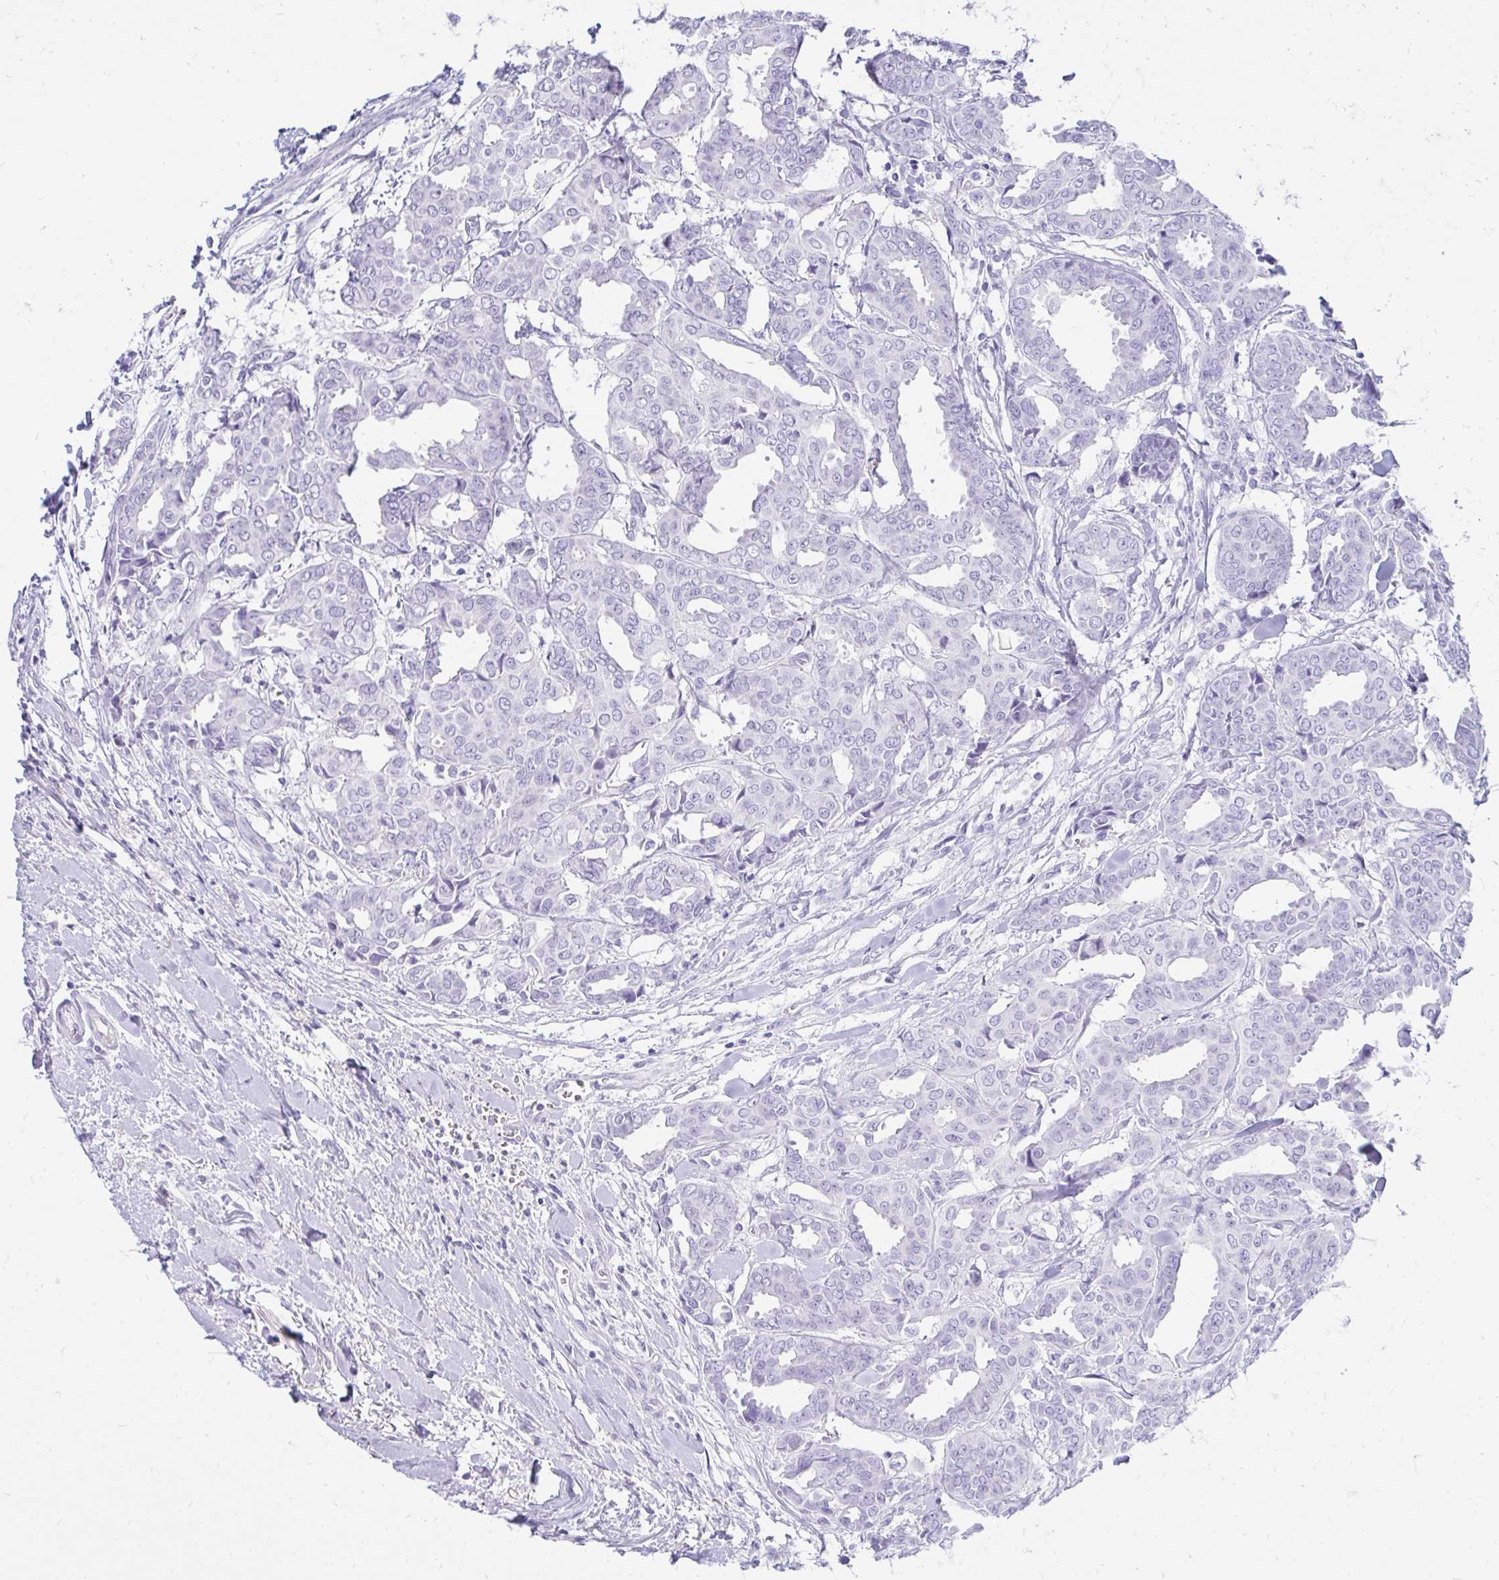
{"staining": {"intensity": "negative", "quantity": "none", "location": "none"}, "tissue": "breast cancer", "cell_type": "Tumor cells", "image_type": "cancer", "snomed": [{"axis": "morphology", "description": "Duct carcinoma"}, {"axis": "topography", "description": "Breast"}], "caption": "Invasive ductal carcinoma (breast) was stained to show a protein in brown. There is no significant staining in tumor cells.", "gene": "NANOGNB", "patient": {"sex": "female", "age": 45}}